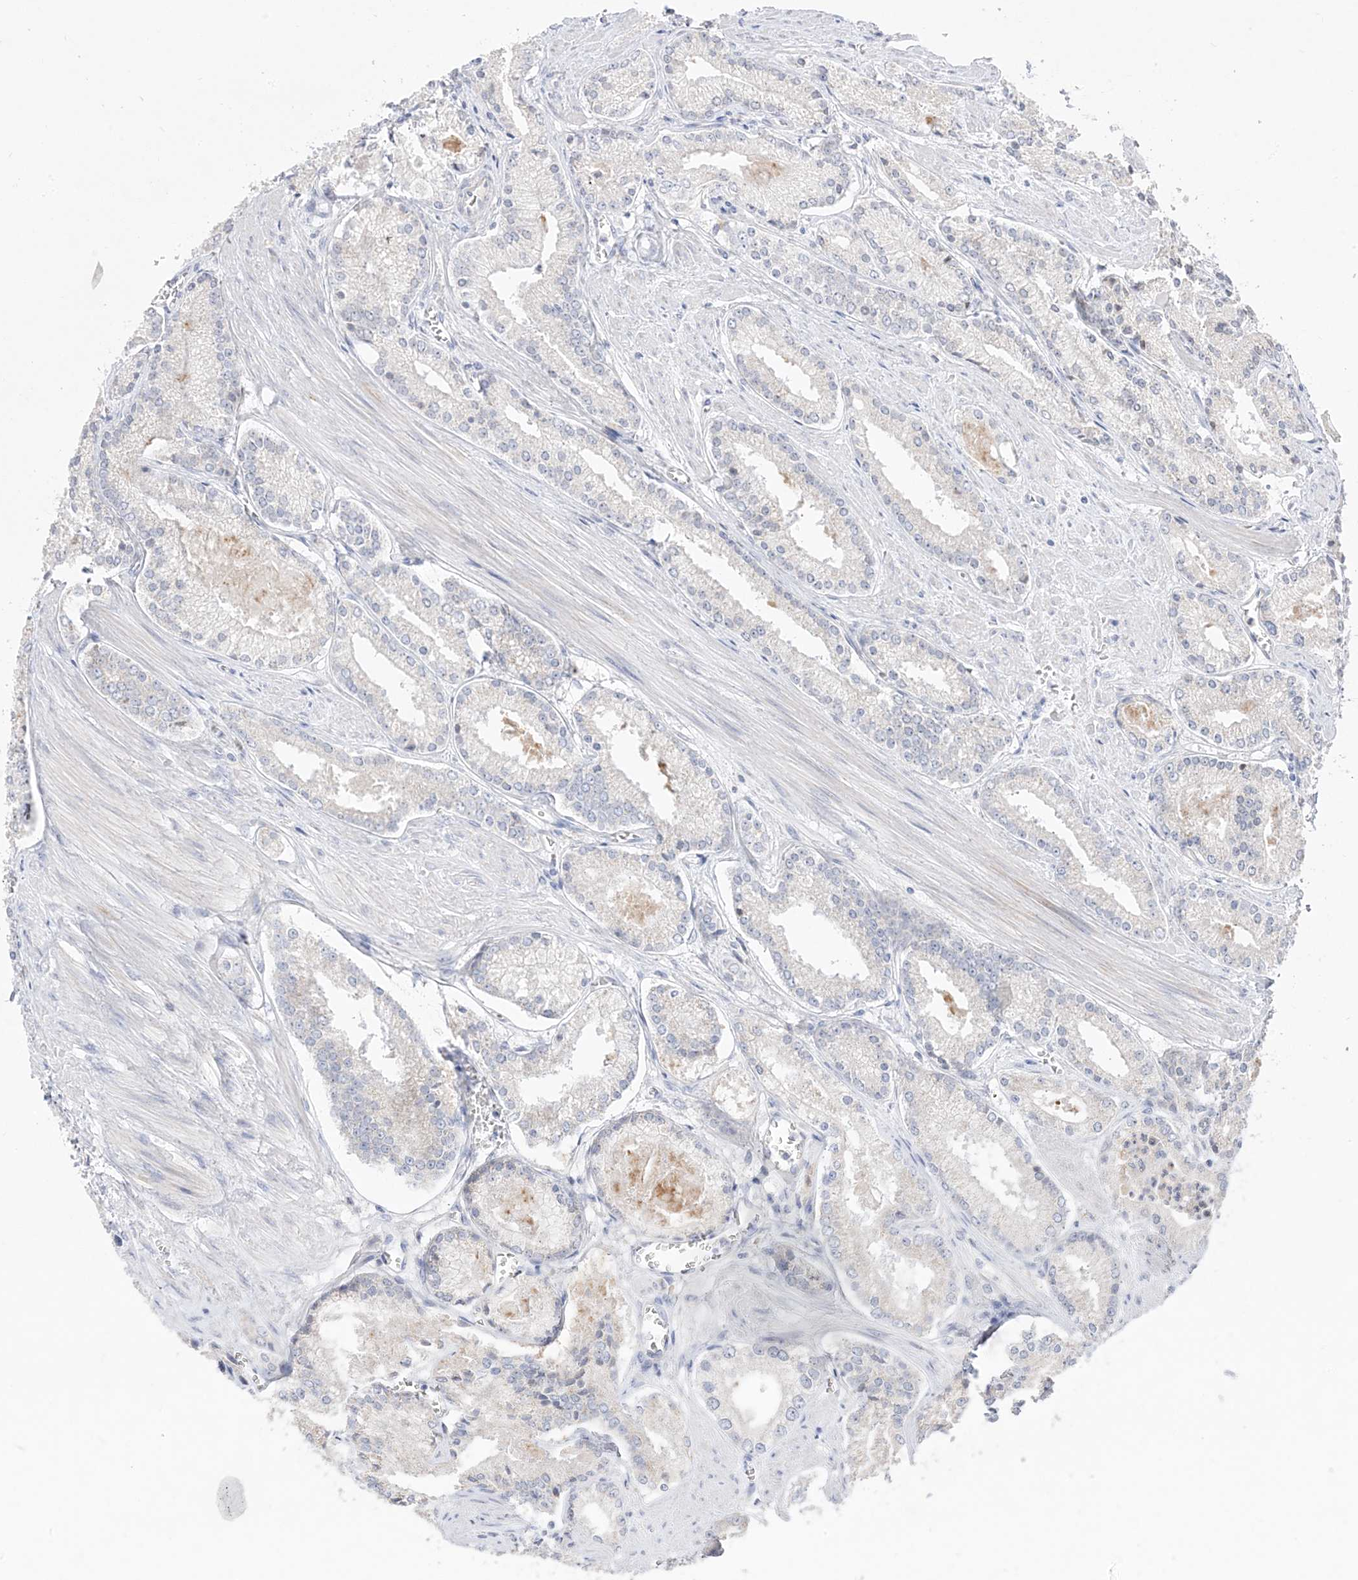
{"staining": {"intensity": "negative", "quantity": "none", "location": "none"}, "tissue": "prostate cancer", "cell_type": "Tumor cells", "image_type": "cancer", "snomed": [{"axis": "morphology", "description": "Adenocarcinoma, Low grade"}, {"axis": "topography", "description": "Prostate"}], "caption": "Tumor cells show no significant positivity in prostate cancer. Nuclei are stained in blue.", "gene": "TRANK1", "patient": {"sex": "male", "age": 54}}